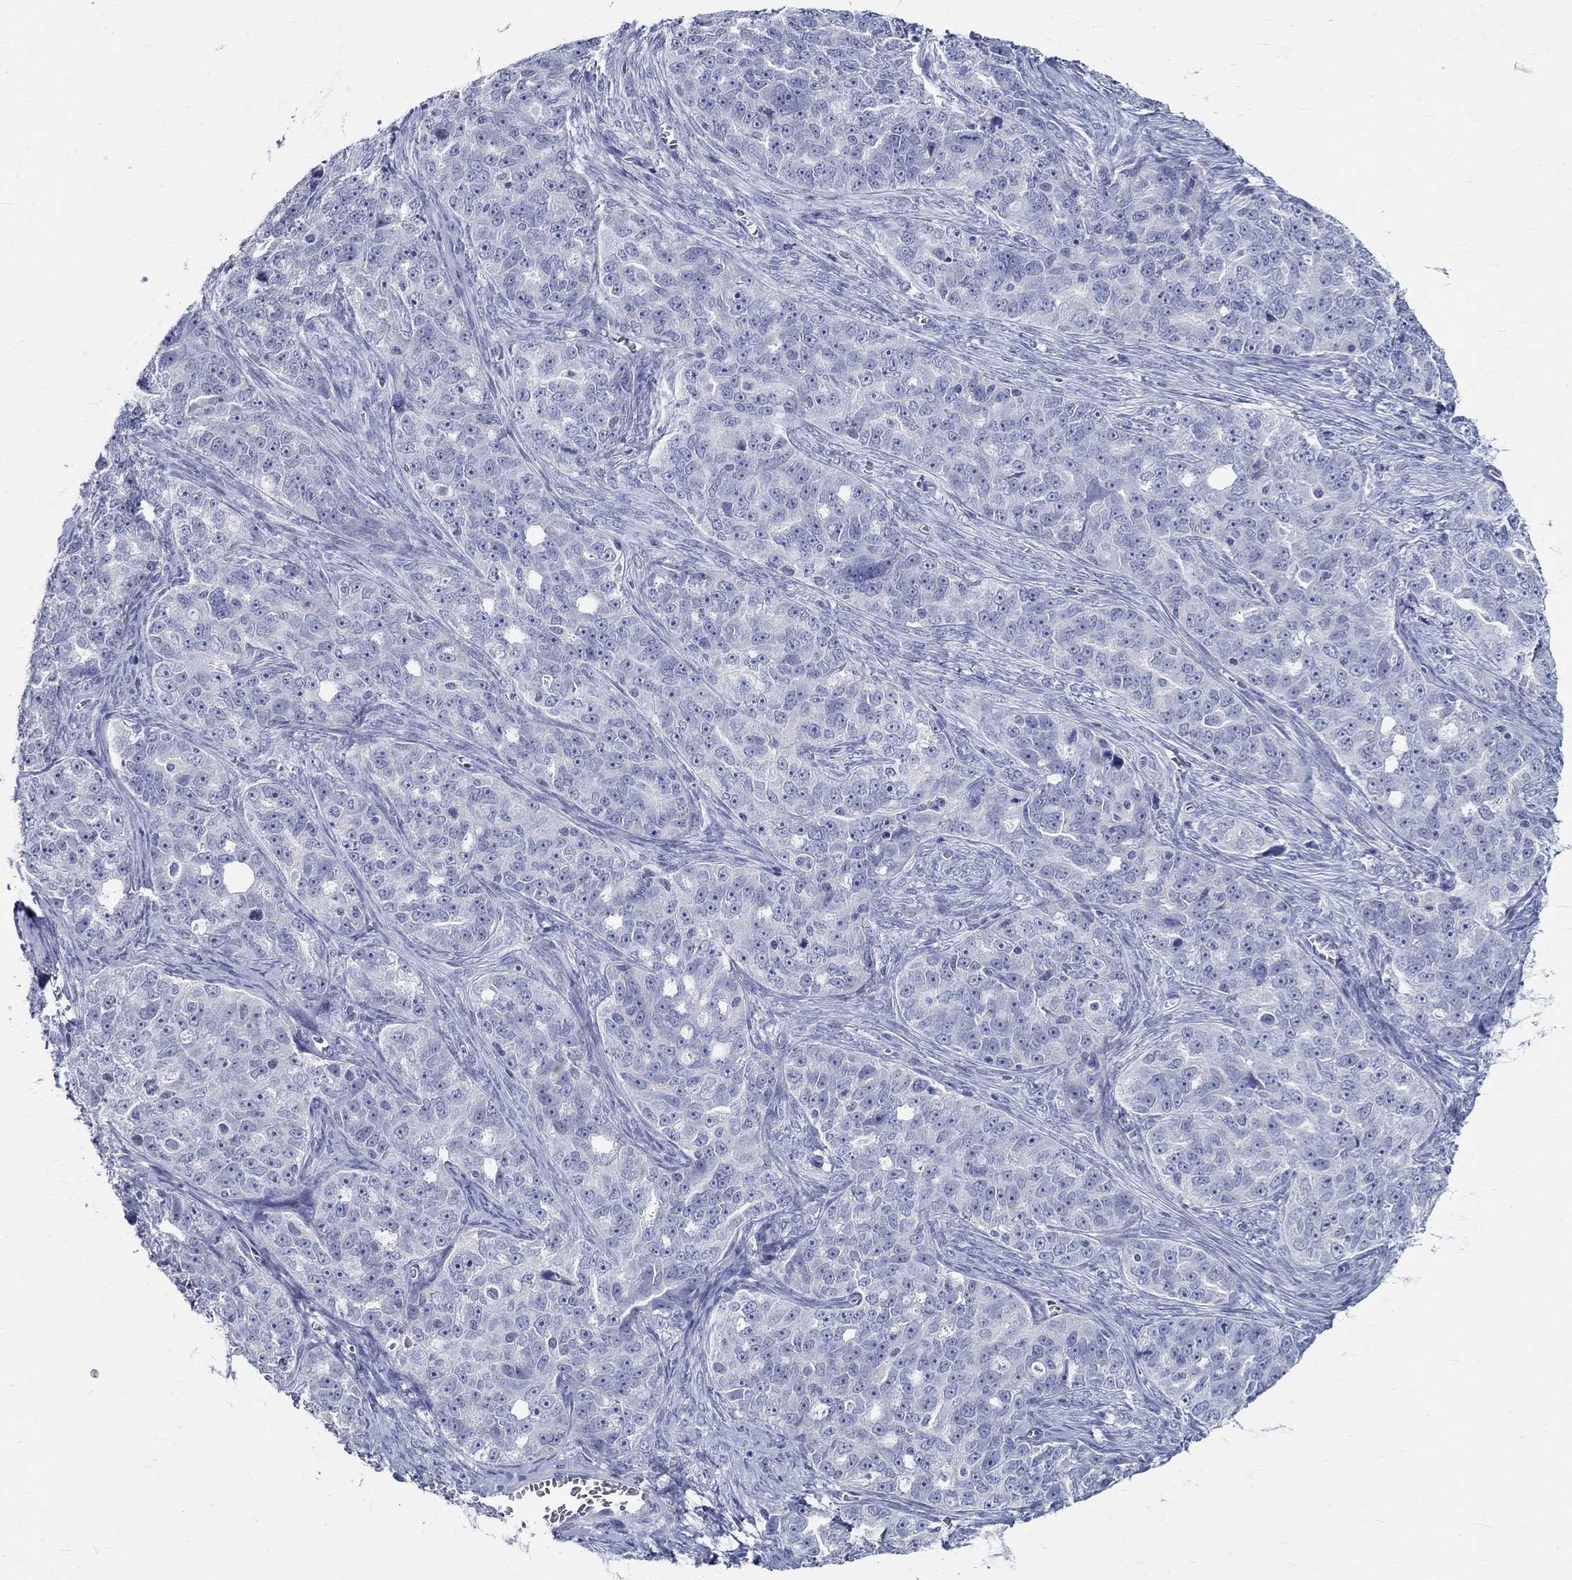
{"staining": {"intensity": "negative", "quantity": "none", "location": "none"}, "tissue": "ovarian cancer", "cell_type": "Tumor cells", "image_type": "cancer", "snomed": [{"axis": "morphology", "description": "Cystadenocarcinoma, serous, NOS"}, {"axis": "topography", "description": "Ovary"}], "caption": "Tumor cells show no significant protein staining in ovarian cancer.", "gene": "CETN1", "patient": {"sex": "female", "age": 51}}